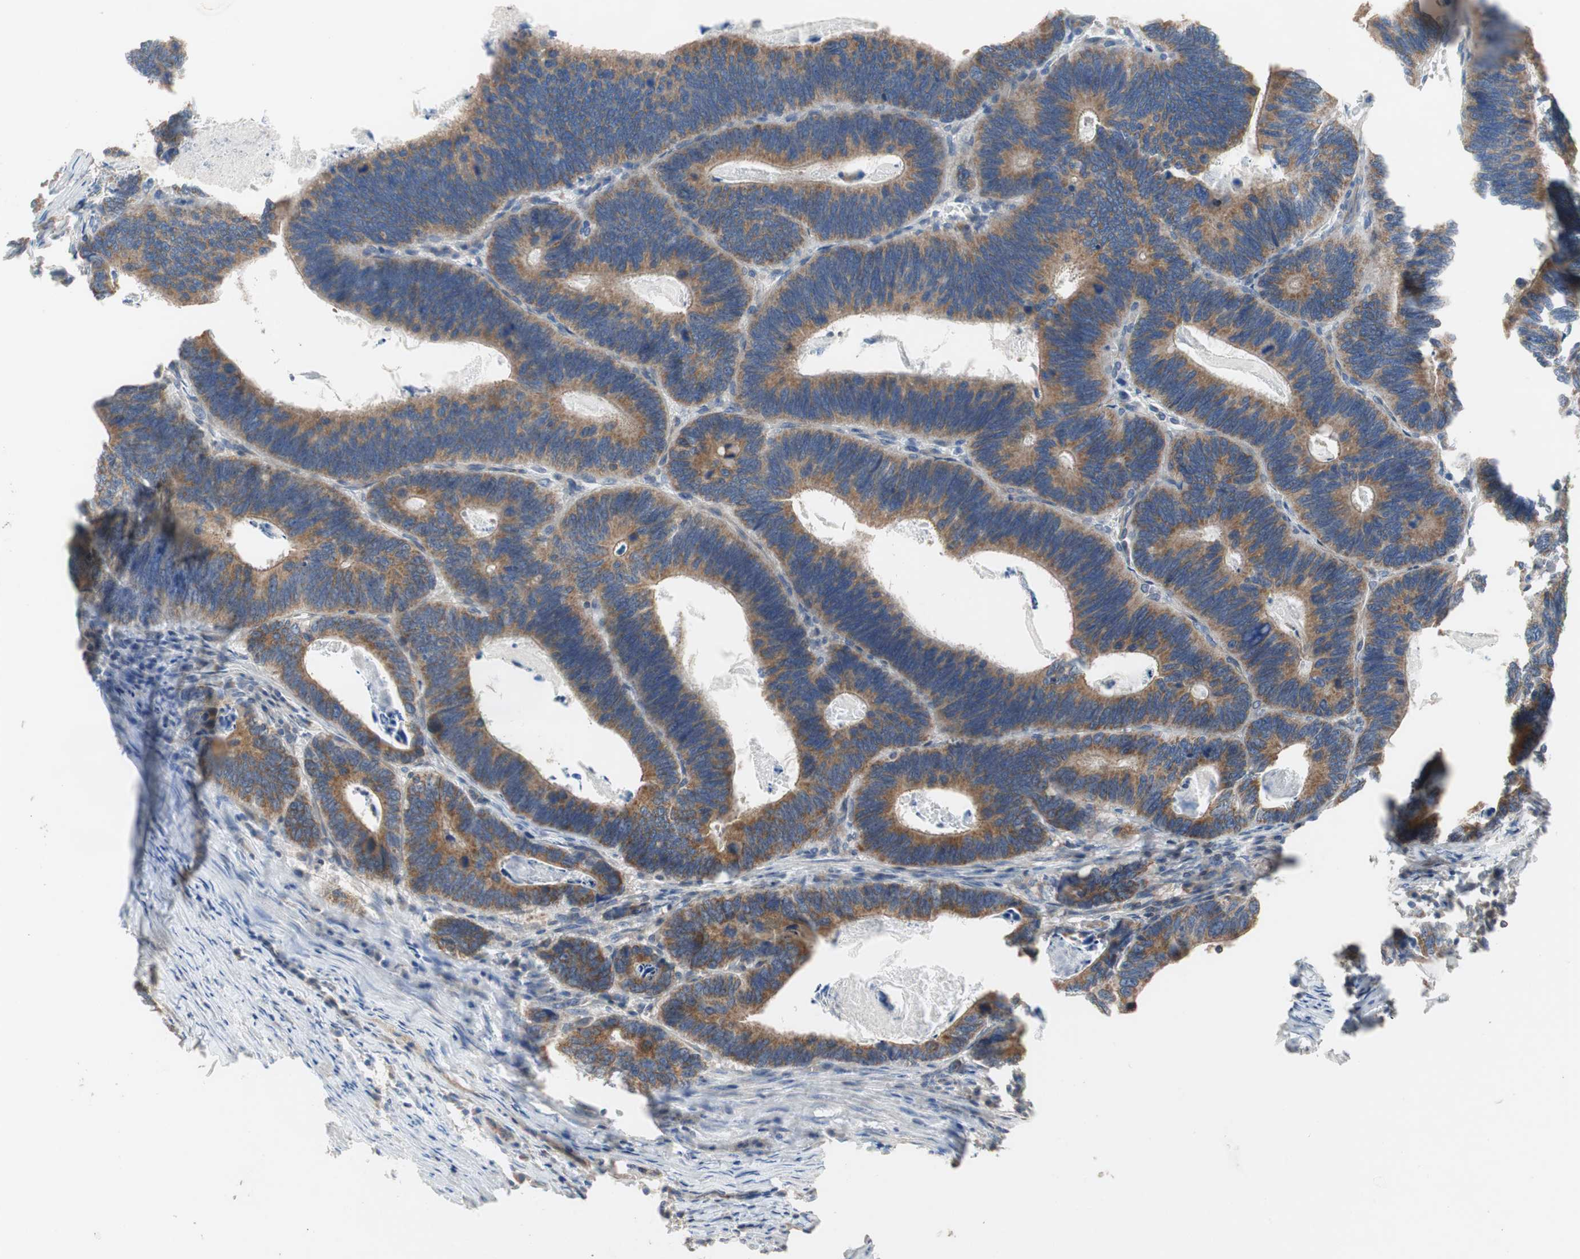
{"staining": {"intensity": "moderate", "quantity": ">75%", "location": "cytoplasmic/membranous"}, "tissue": "colorectal cancer", "cell_type": "Tumor cells", "image_type": "cancer", "snomed": [{"axis": "morphology", "description": "Adenocarcinoma, NOS"}, {"axis": "topography", "description": "Colon"}], "caption": "Protein positivity by immunohistochemistry displays moderate cytoplasmic/membranous staining in approximately >75% of tumor cells in colorectal adenocarcinoma. The staining was performed using DAB to visualize the protein expression in brown, while the nuclei were stained in blue with hematoxylin (Magnification: 20x).", "gene": "MAP4K2", "patient": {"sex": "male", "age": 72}}